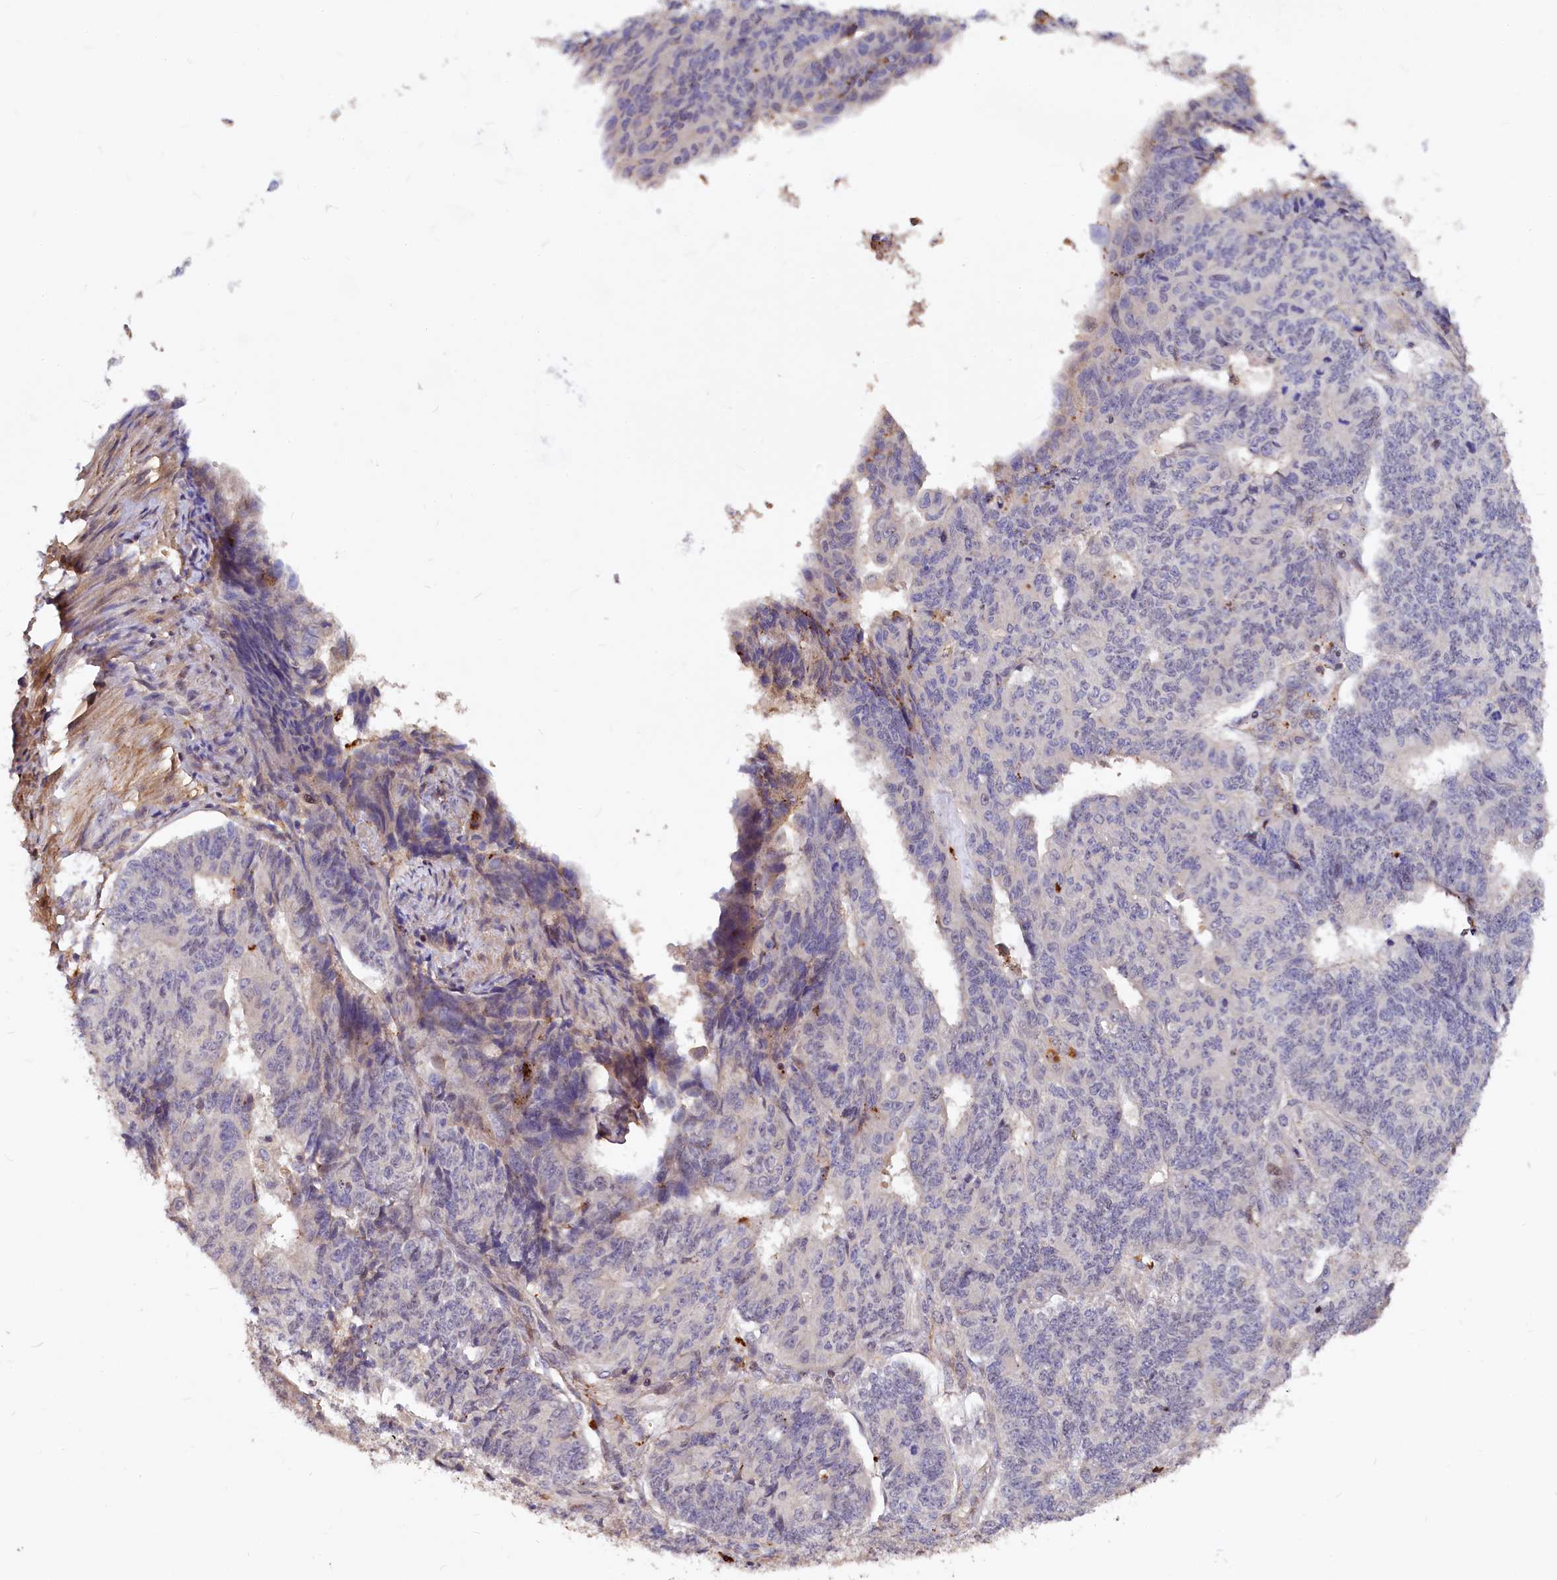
{"staining": {"intensity": "negative", "quantity": "none", "location": "none"}, "tissue": "endometrial cancer", "cell_type": "Tumor cells", "image_type": "cancer", "snomed": [{"axis": "morphology", "description": "Adenocarcinoma, NOS"}, {"axis": "topography", "description": "Endometrium"}], "caption": "Adenocarcinoma (endometrial) was stained to show a protein in brown. There is no significant expression in tumor cells. The staining was performed using DAB (3,3'-diaminobenzidine) to visualize the protein expression in brown, while the nuclei were stained in blue with hematoxylin (Magnification: 20x).", "gene": "ATG101", "patient": {"sex": "female", "age": 32}}